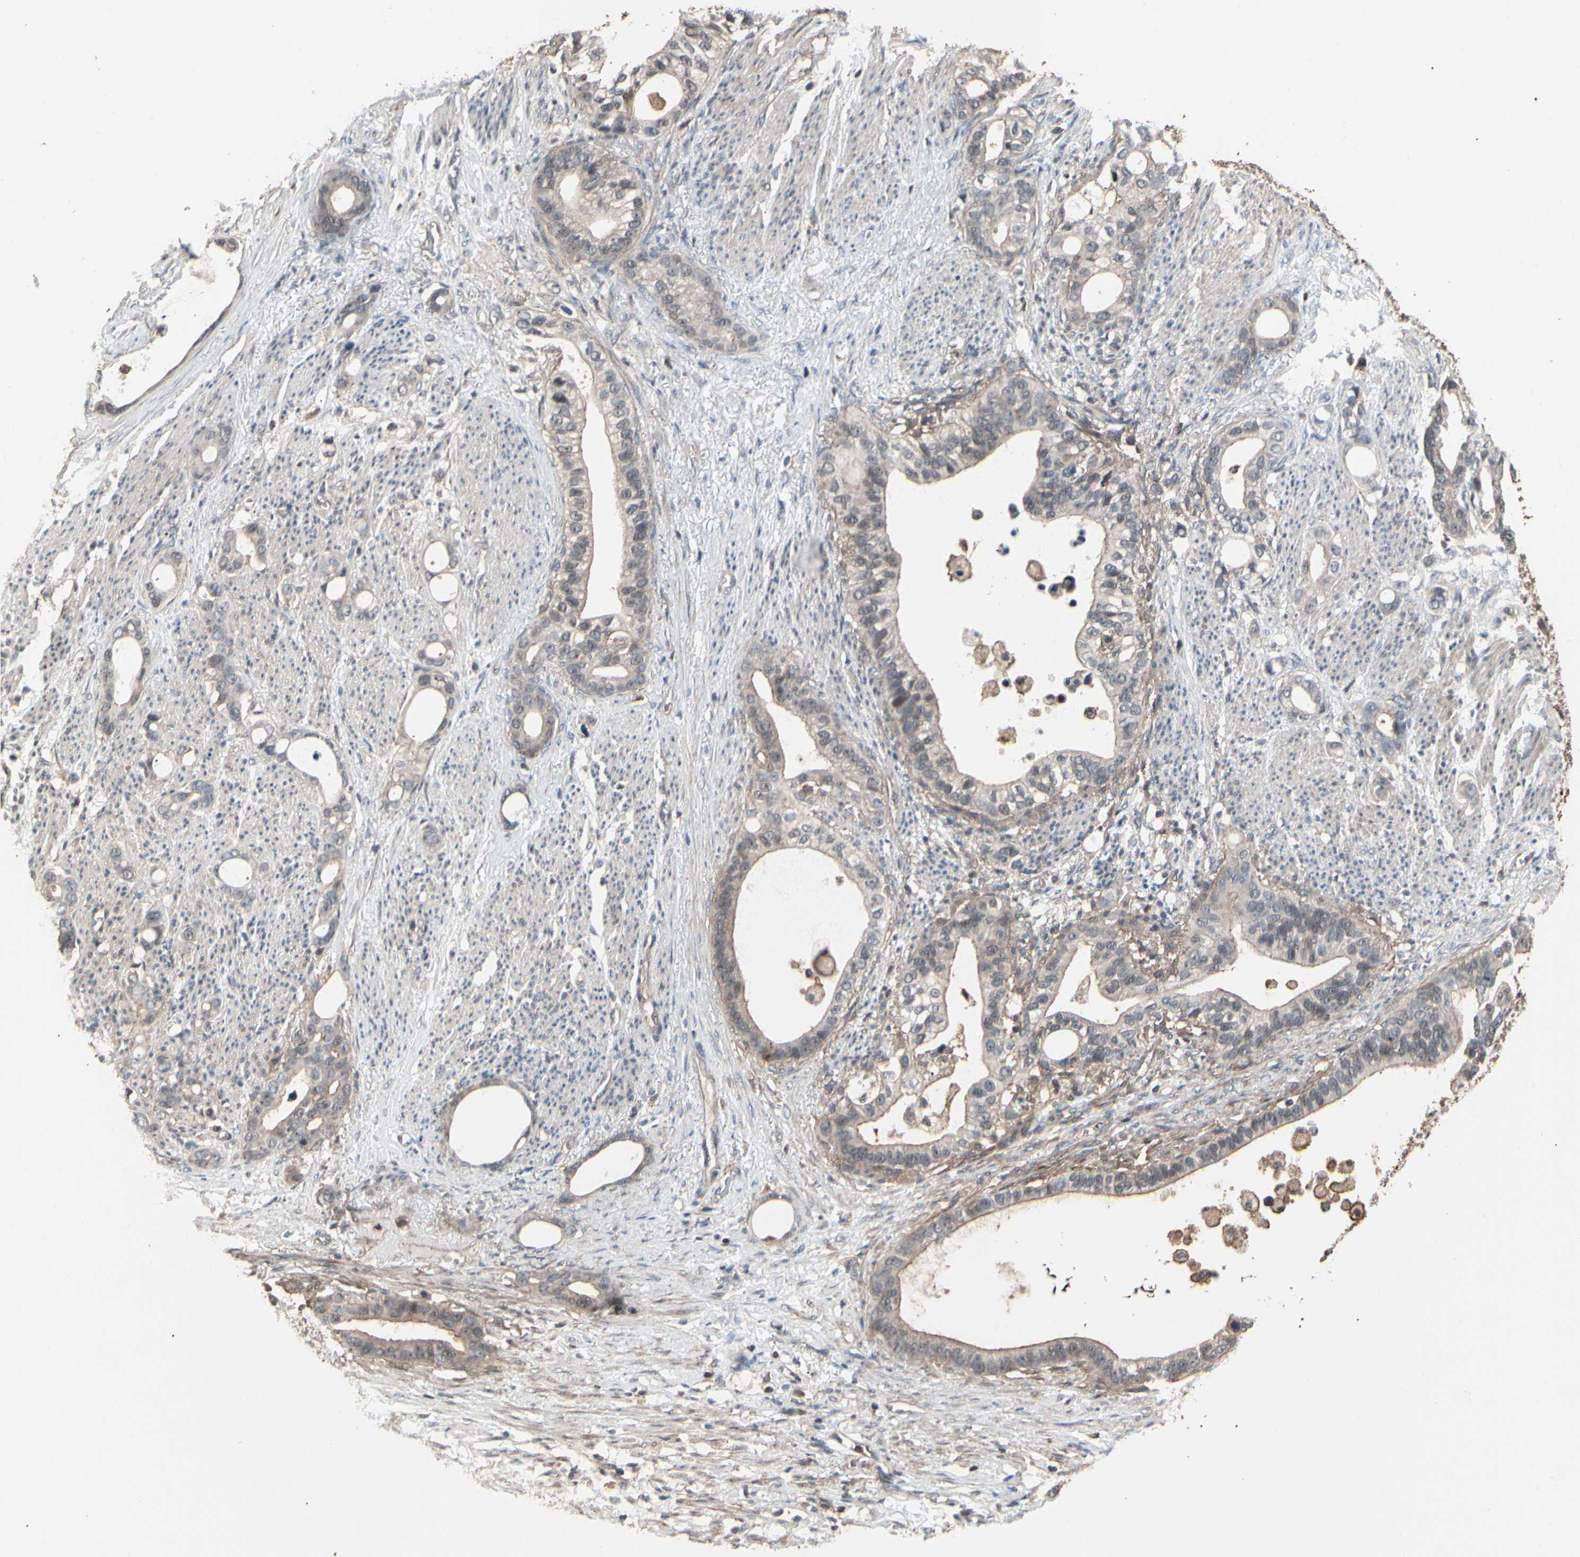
{"staining": {"intensity": "weak", "quantity": "25%-75%", "location": "cytoplasmic/membranous"}, "tissue": "stomach cancer", "cell_type": "Tumor cells", "image_type": "cancer", "snomed": [{"axis": "morphology", "description": "Adenocarcinoma, NOS"}, {"axis": "topography", "description": "Stomach"}], "caption": "Tumor cells exhibit low levels of weak cytoplasmic/membranous expression in approximately 25%-75% of cells in stomach cancer (adenocarcinoma). The protein of interest is stained brown, and the nuclei are stained in blue (DAB (3,3'-diaminobenzidine) IHC with brightfield microscopy, high magnification).", "gene": "MAPK13", "patient": {"sex": "female", "age": 75}}